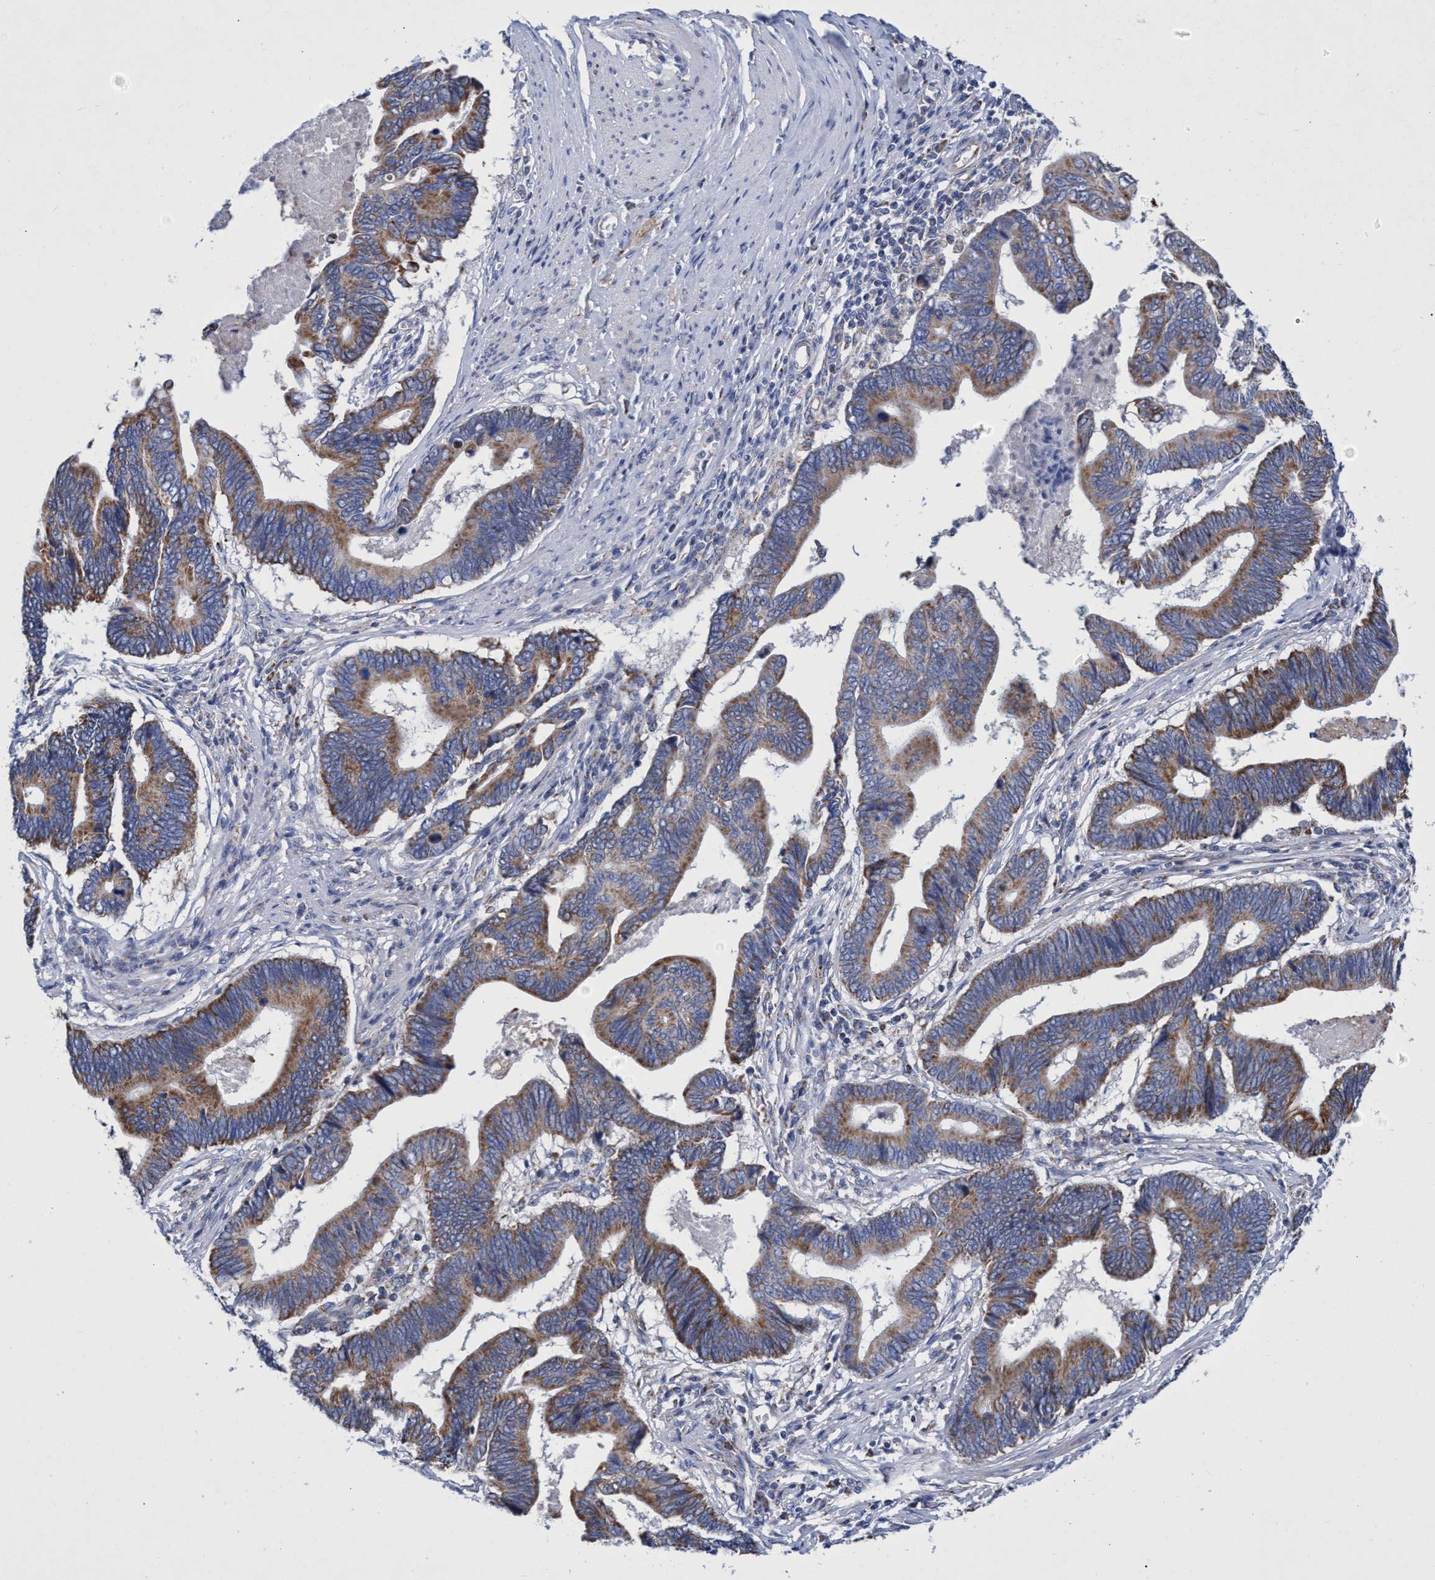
{"staining": {"intensity": "moderate", "quantity": ">75%", "location": "cytoplasmic/membranous"}, "tissue": "pancreatic cancer", "cell_type": "Tumor cells", "image_type": "cancer", "snomed": [{"axis": "morphology", "description": "Adenocarcinoma, NOS"}, {"axis": "topography", "description": "Pancreas"}], "caption": "Moderate cytoplasmic/membranous staining is present in approximately >75% of tumor cells in pancreatic cancer.", "gene": "ZNF750", "patient": {"sex": "female", "age": 70}}